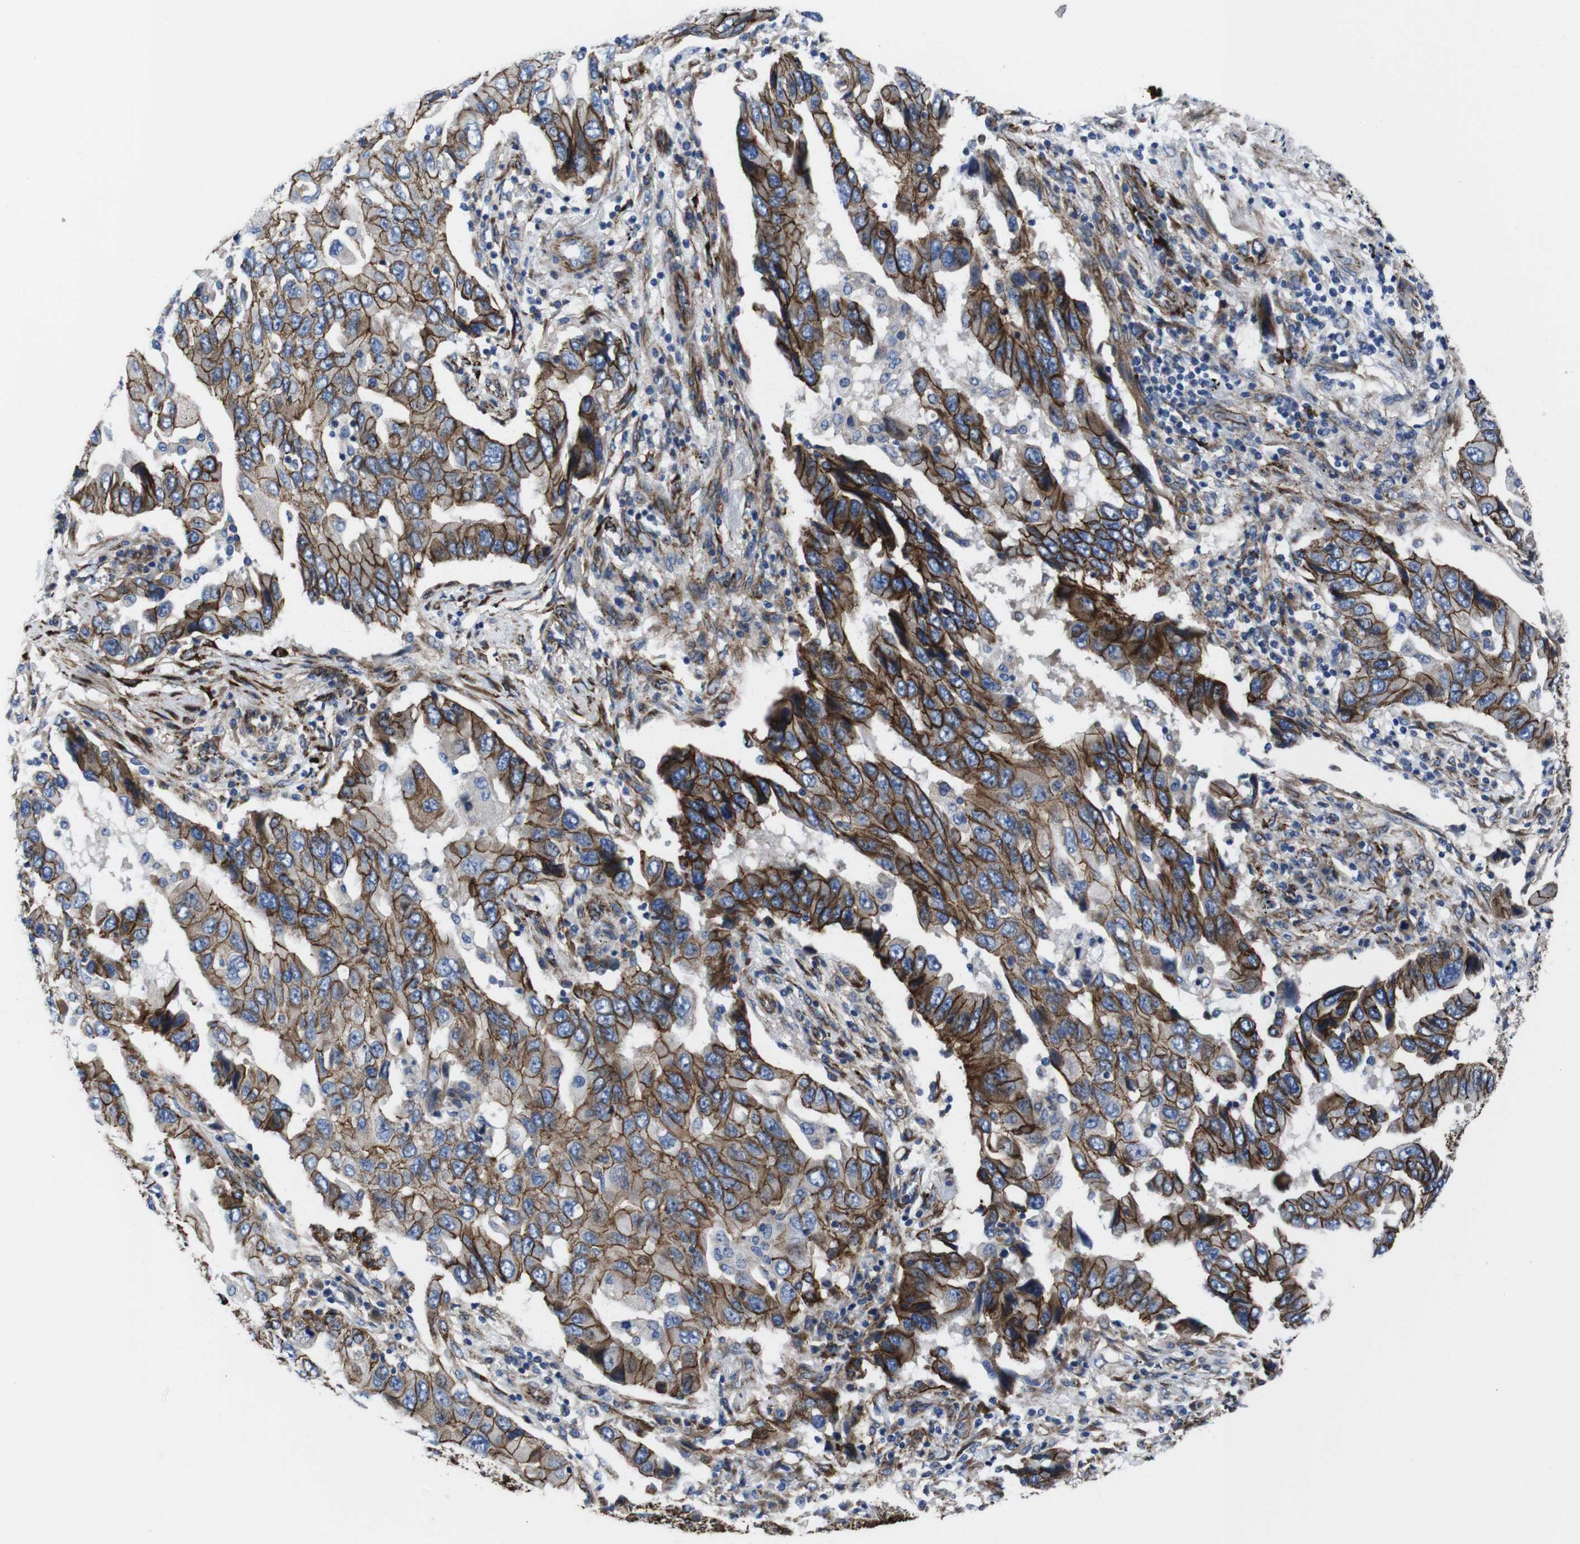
{"staining": {"intensity": "strong", "quantity": ">75%", "location": "cytoplasmic/membranous"}, "tissue": "lung cancer", "cell_type": "Tumor cells", "image_type": "cancer", "snomed": [{"axis": "morphology", "description": "Adenocarcinoma, NOS"}, {"axis": "topography", "description": "Lung"}], "caption": "IHC of lung cancer (adenocarcinoma) demonstrates high levels of strong cytoplasmic/membranous staining in approximately >75% of tumor cells.", "gene": "NUMB", "patient": {"sex": "female", "age": 65}}